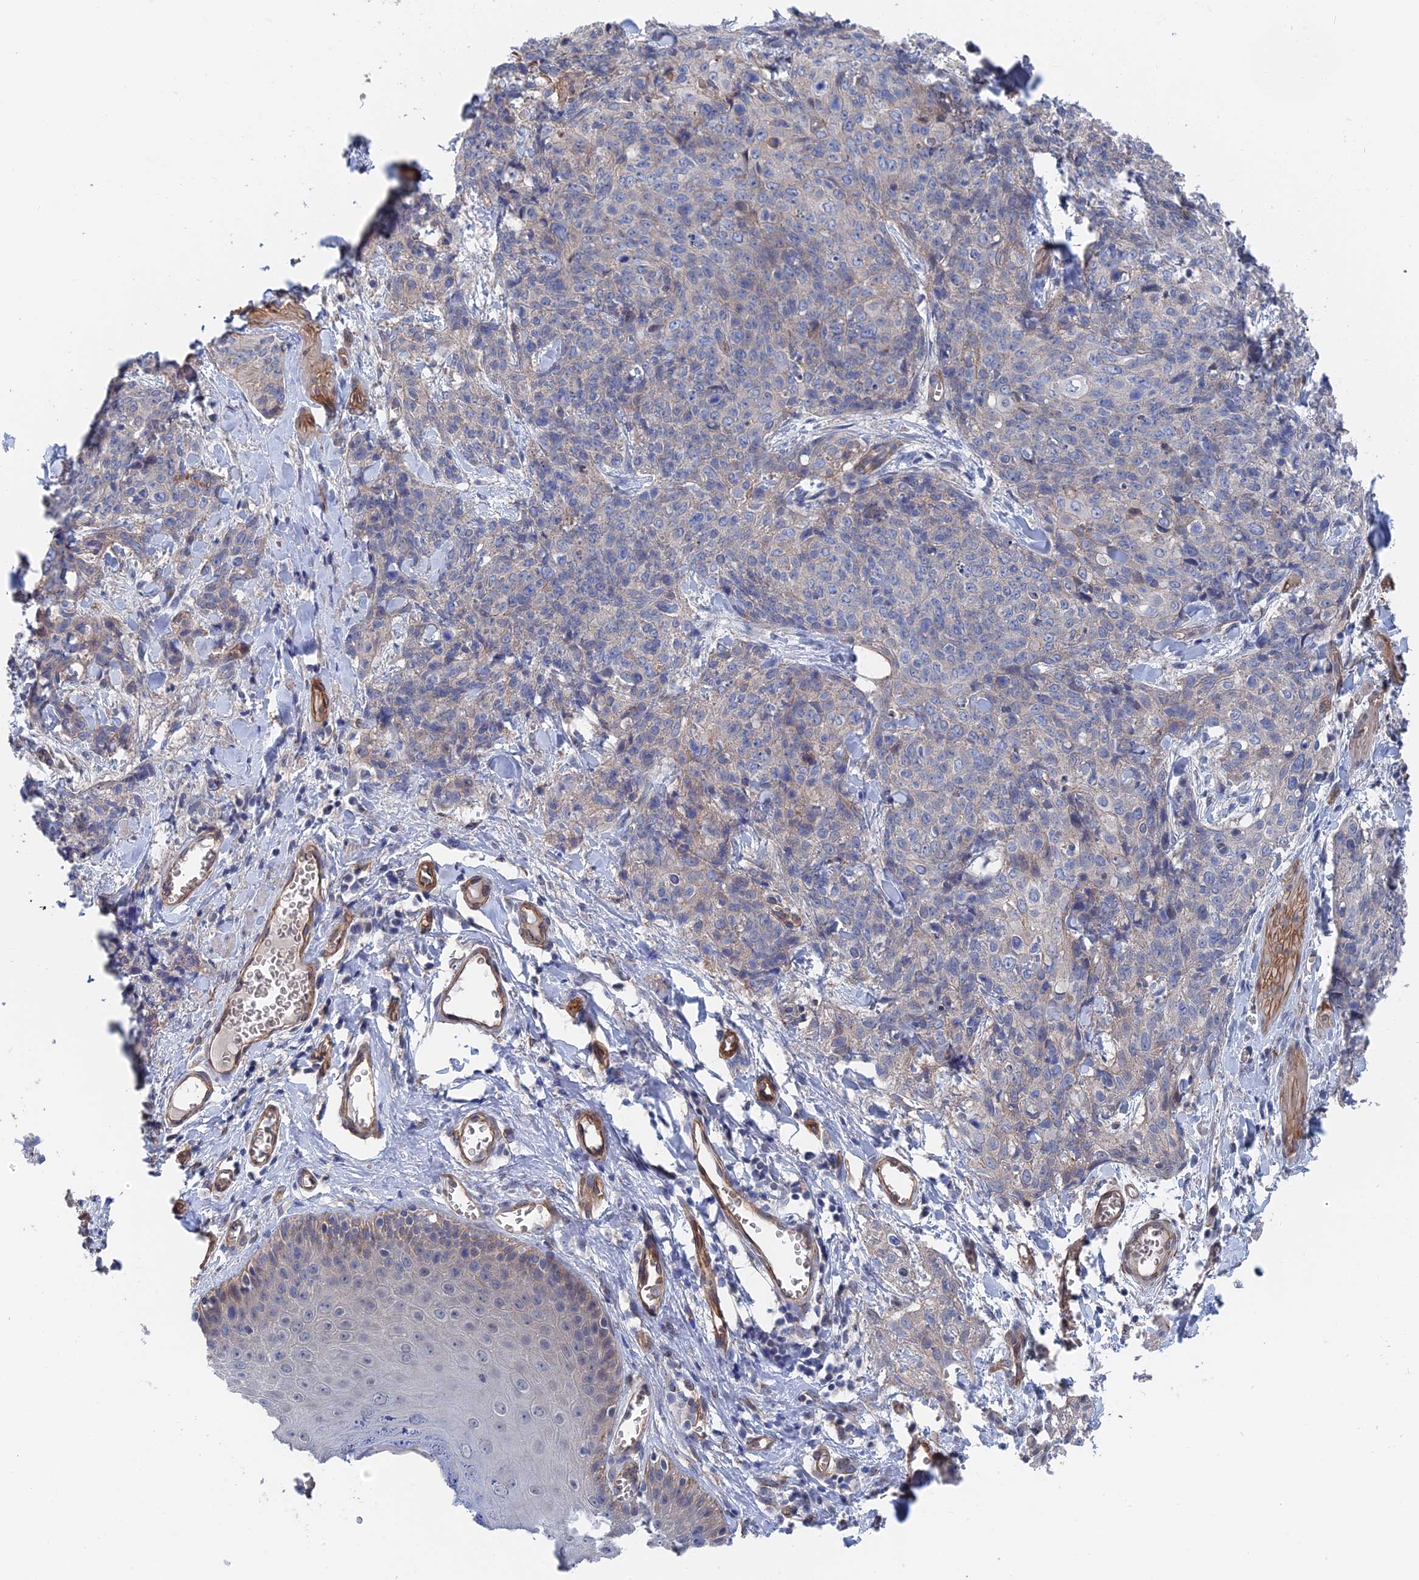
{"staining": {"intensity": "negative", "quantity": "none", "location": "none"}, "tissue": "skin cancer", "cell_type": "Tumor cells", "image_type": "cancer", "snomed": [{"axis": "morphology", "description": "Squamous cell carcinoma, NOS"}, {"axis": "topography", "description": "Skin"}, {"axis": "topography", "description": "Vulva"}], "caption": "IHC photomicrograph of neoplastic tissue: human skin squamous cell carcinoma stained with DAB demonstrates no significant protein expression in tumor cells. (Immunohistochemistry (ihc), brightfield microscopy, high magnification).", "gene": "MTHFSD", "patient": {"sex": "female", "age": 85}}